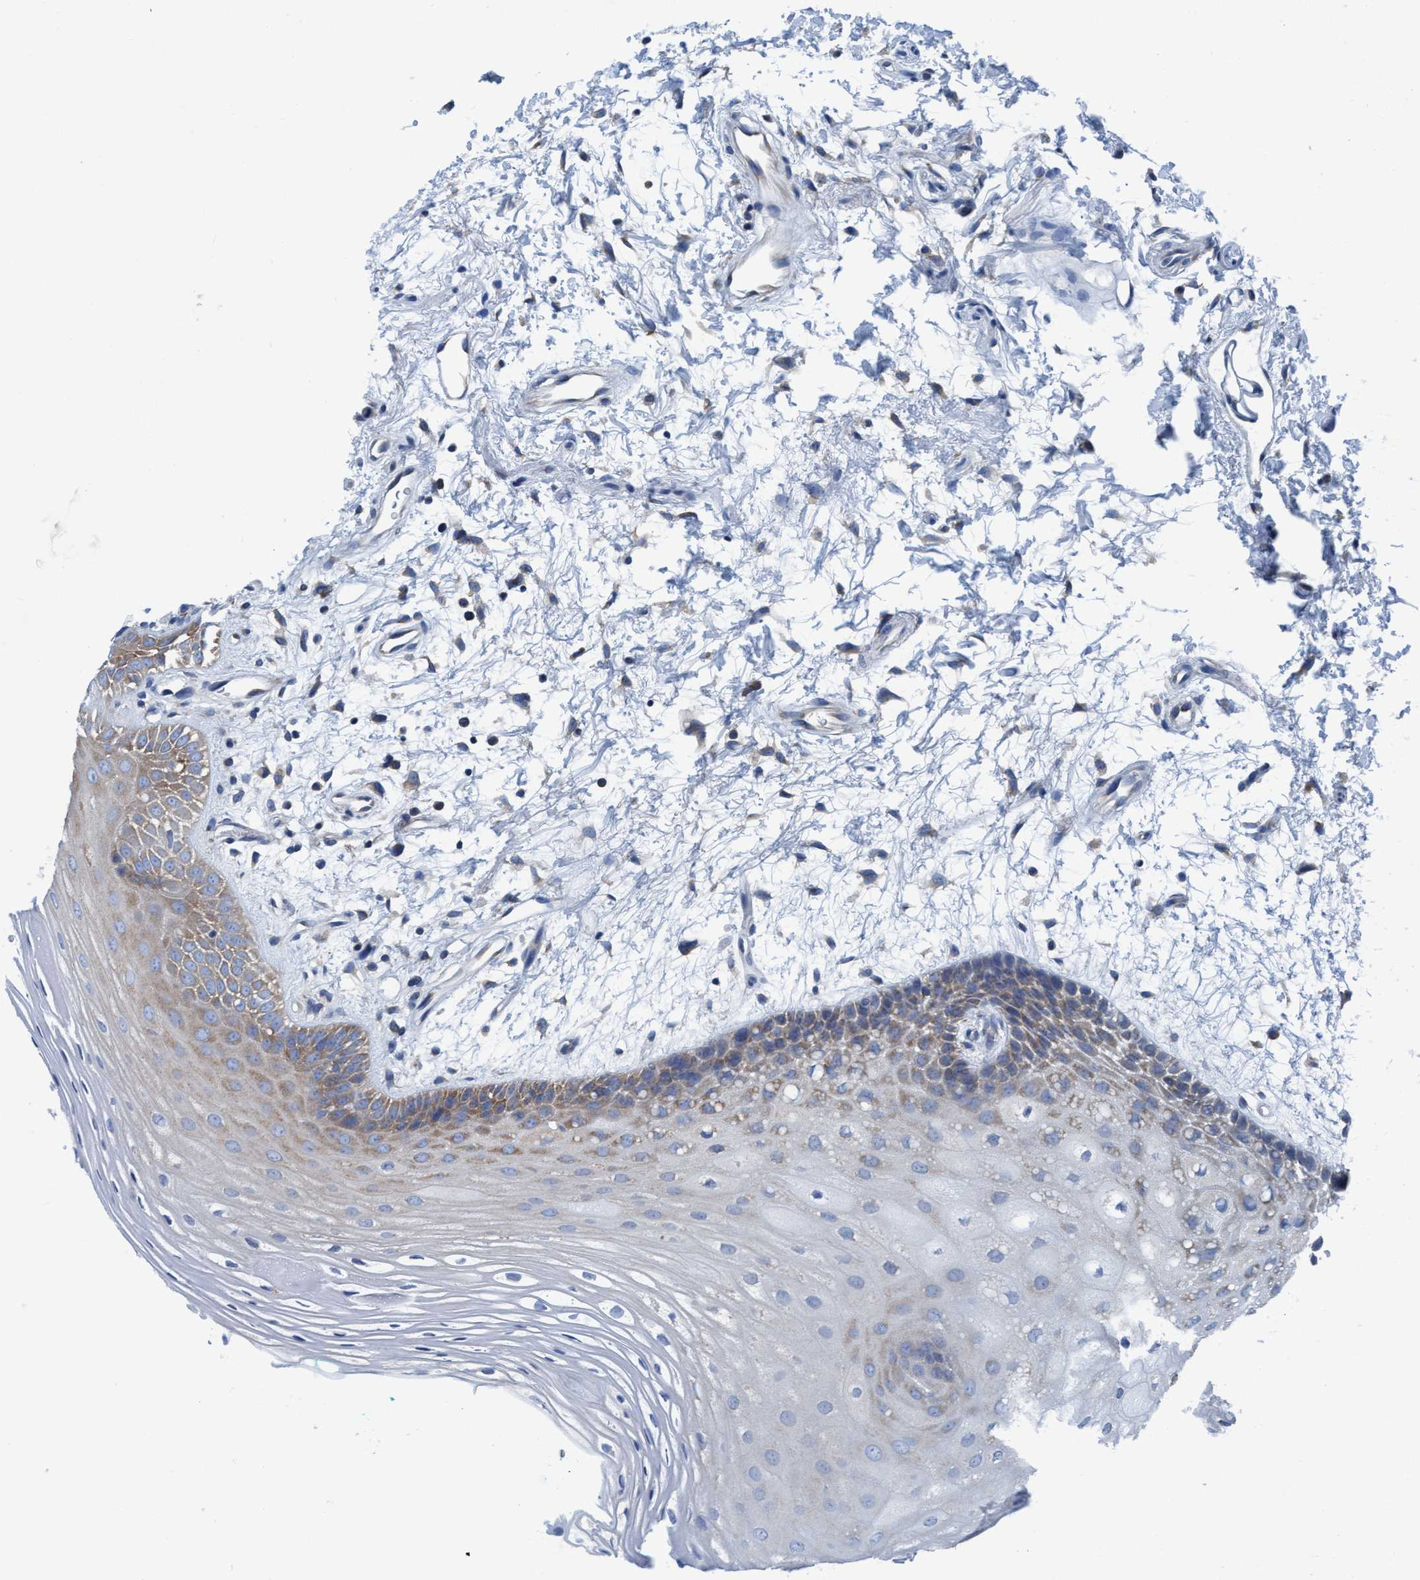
{"staining": {"intensity": "moderate", "quantity": ">75%", "location": "cytoplasmic/membranous"}, "tissue": "oral mucosa", "cell_type": "Squamous epithelial cells", "image_type": "normal", "snomed": [{"axis": "morphology", "description": "Normal tissue, NOS"}, {"axis": "topography", "description": "Skeletal muscle"}, {"axis": "topography", "description": "Oral tissue"}, {"axis": "topography", "description": "Peripheral nerve tissue"}], "caption": "Brown immunohistochemical staining in benign oral mucosa shows moderate cytoplasmic/membranous staining in about >75% of squamous epithelial cells. The staining was performed using DAB to visualize the protein expression in brown, while the nuclei were stained in blue with hematoxylin (Magnification: 20x).", "gene": "NMT1", "patient": {"sex": "female", "age": 84}}